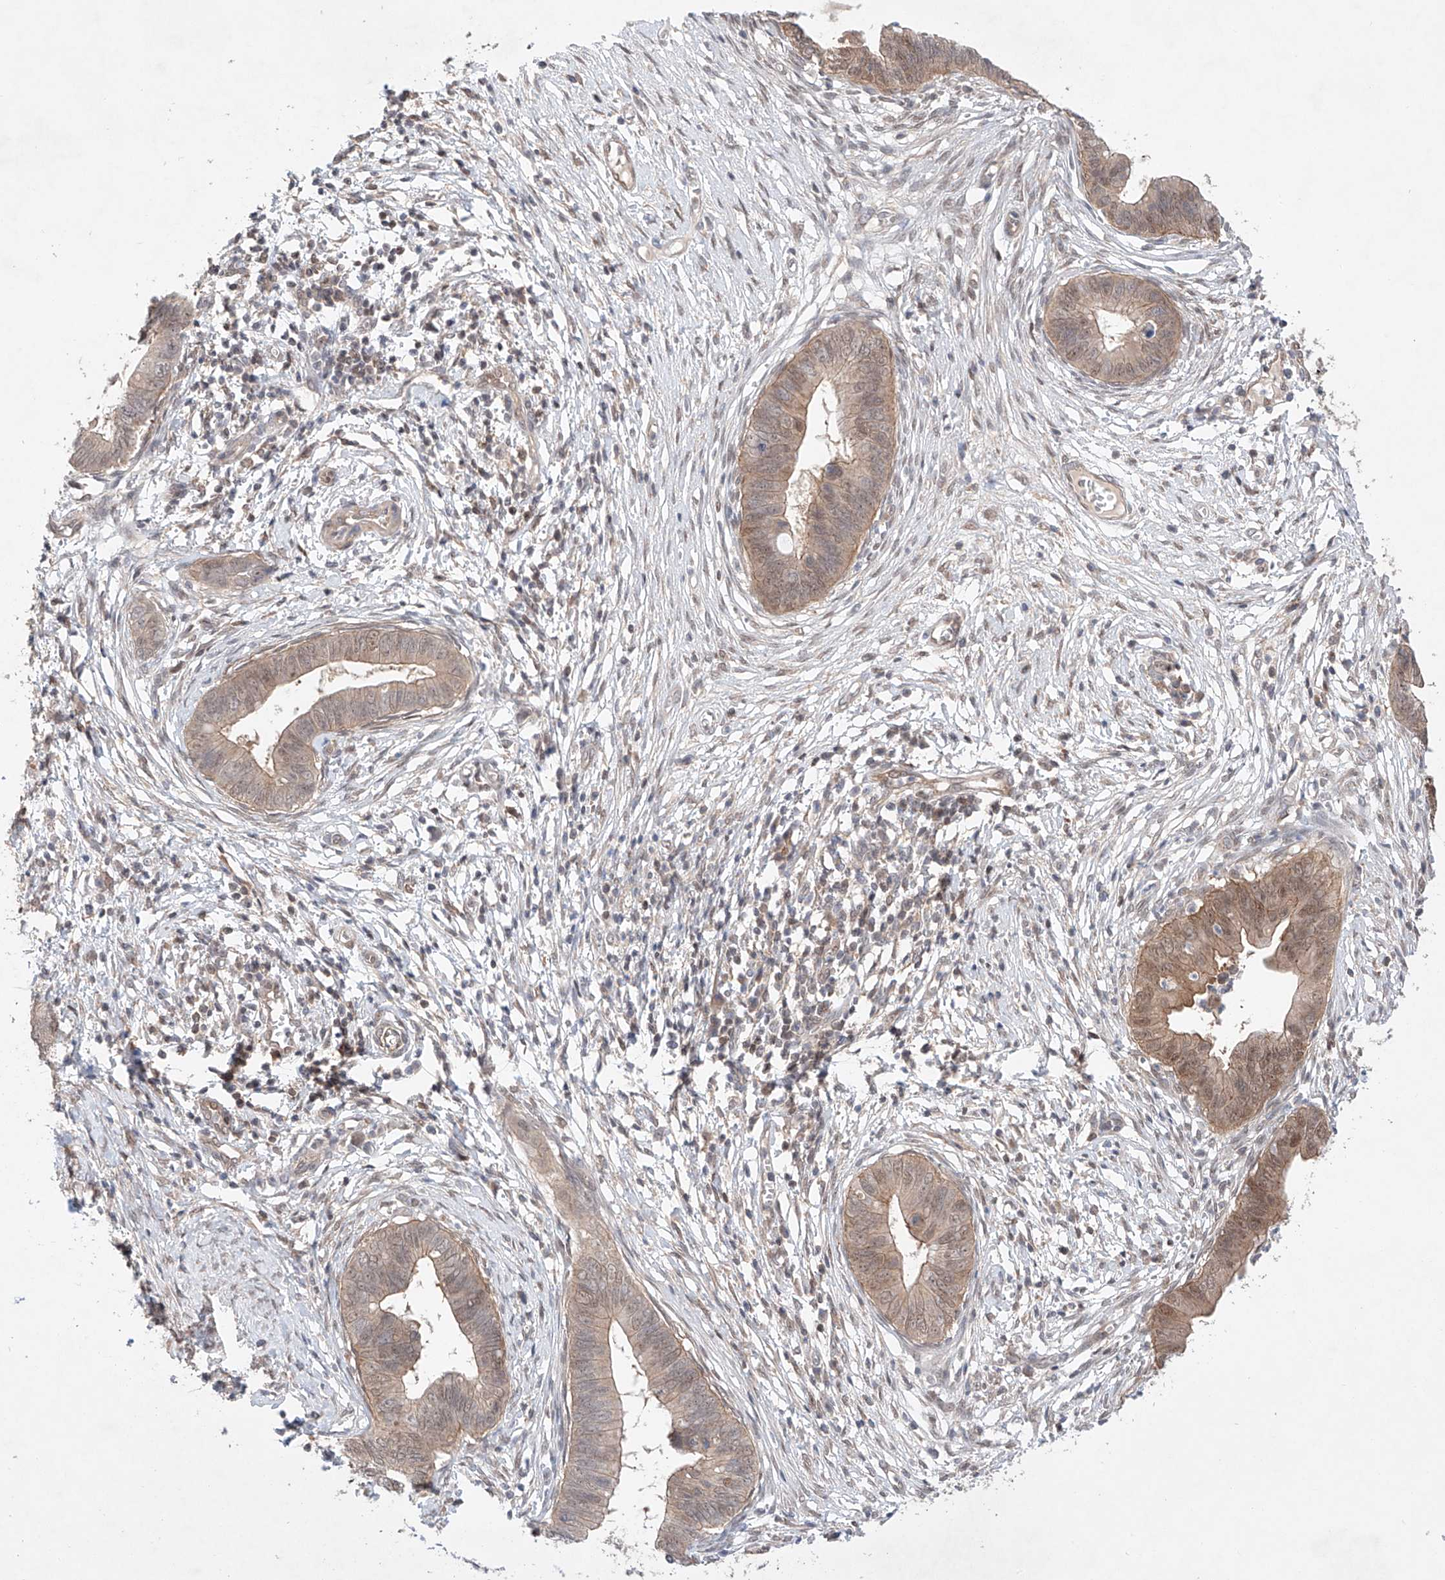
{"staining": {"intensity": "weak", "quantity": ">75%", "location": "cytoplasmic/membranous"}, "tissue": "cervical cancer", "cell_type": "Tumor cells", "image_type": "cancer", "snomed": [{"axis": "morphology", "description": "Adenocarcinoma, NOS"}, {"axis": "topography", "description": "Cervix"}], "caption": "The image reveals staining of cervical adenocarcinoma, revealing weak cytoplasmic/membranous protein positivity (brown color) within tumor cells.", "gene": "TSR2", "patient": {"sex": "female", "age": 44}}